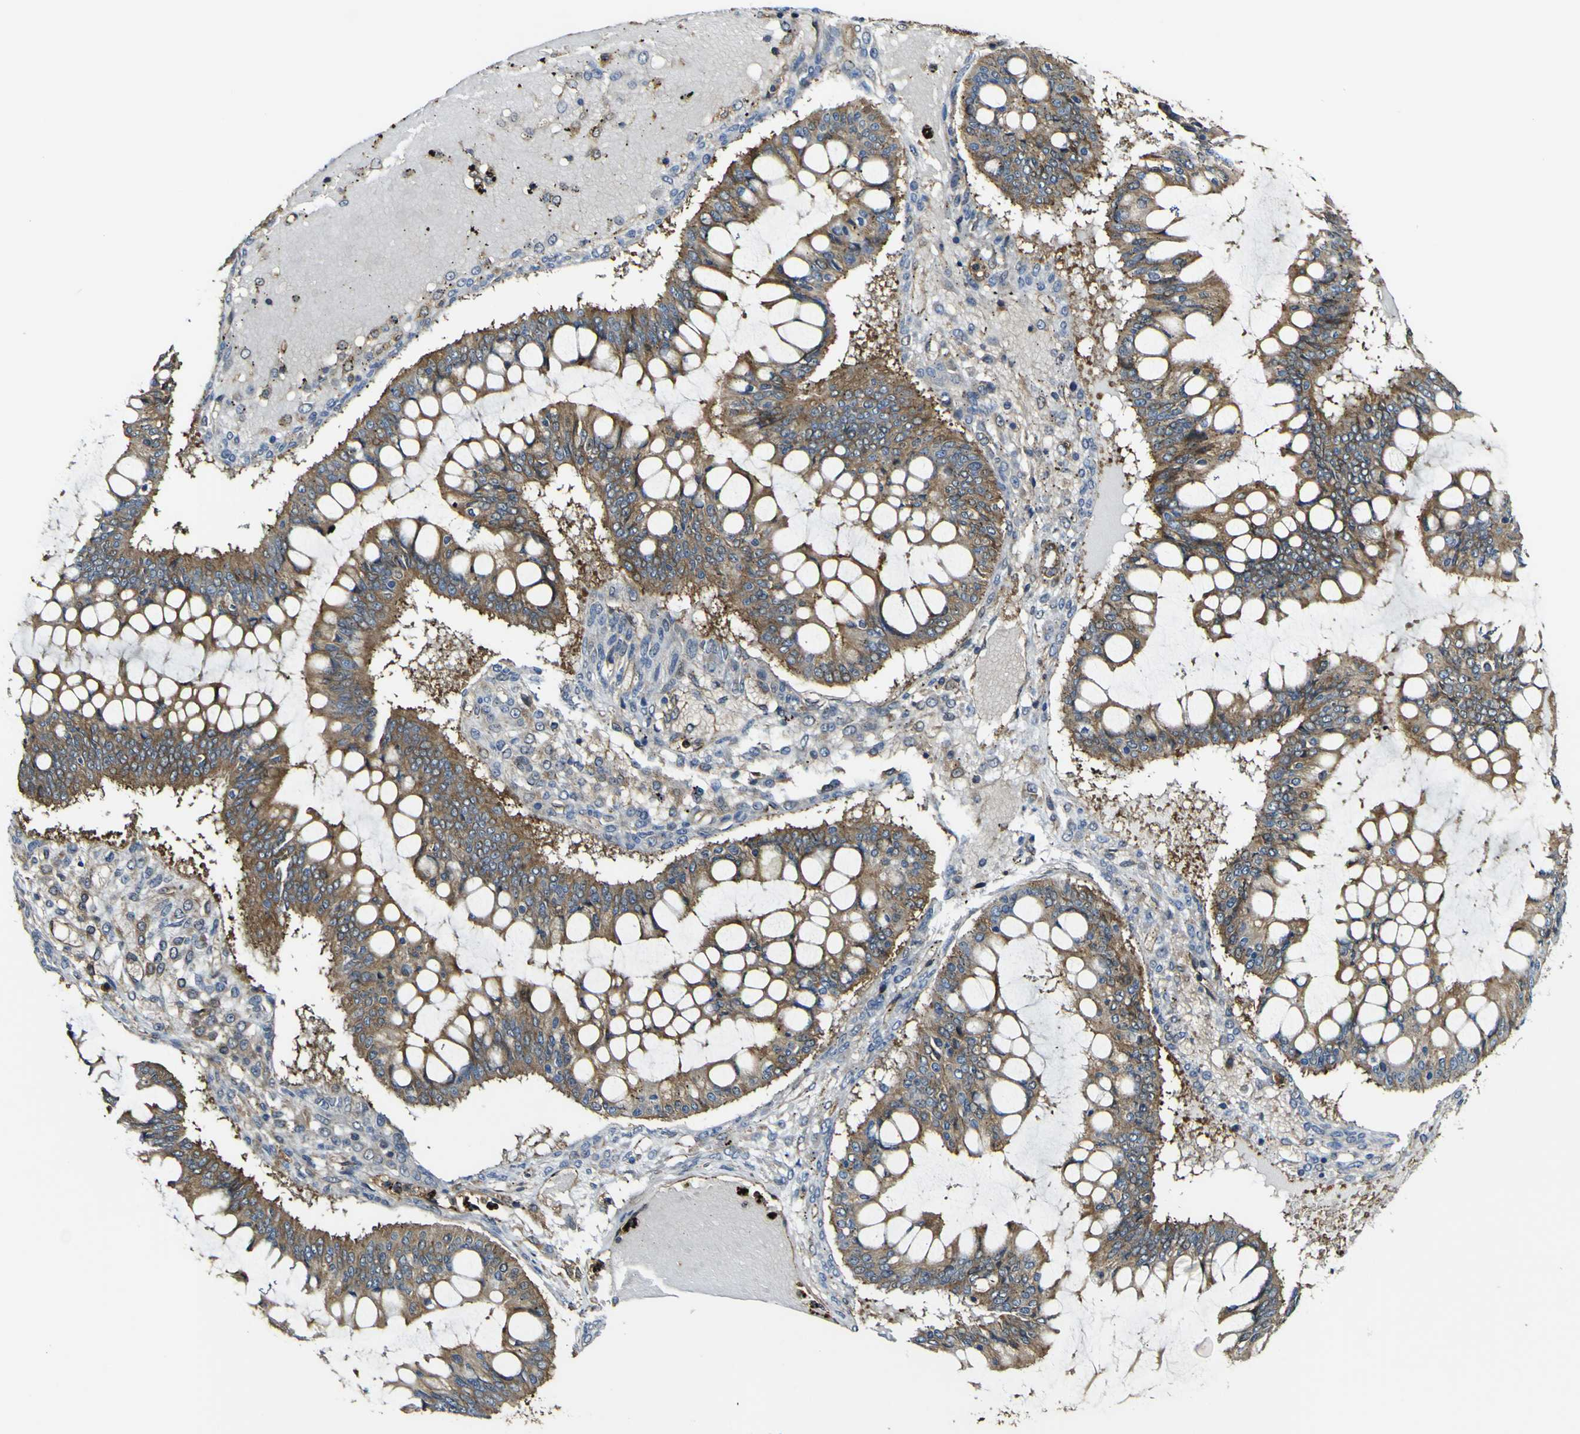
{"staining": {"intensity": "moderate", "quantity": ">75%", "location": "cytoplasmic/membranous"}, "tissue": "ovarian cancer", "cell_type": "Tumor cells", "image_type": "cancer", "snomed": [{"axis": "morphology", "description": "Cystadenocarcinoma, mucinous, NOS"}, {"axis": "topography", "description": "Ovary"}], "caption": "Moderate cytoplasmic/membranous expression for a protein is identified in approximately >75% of tumor cells of ovarian mucinous cystadenocarcinoma using immunohistochemistry.", "gene": "TNIK", "patient": {"sex": "female", "age": 73}}